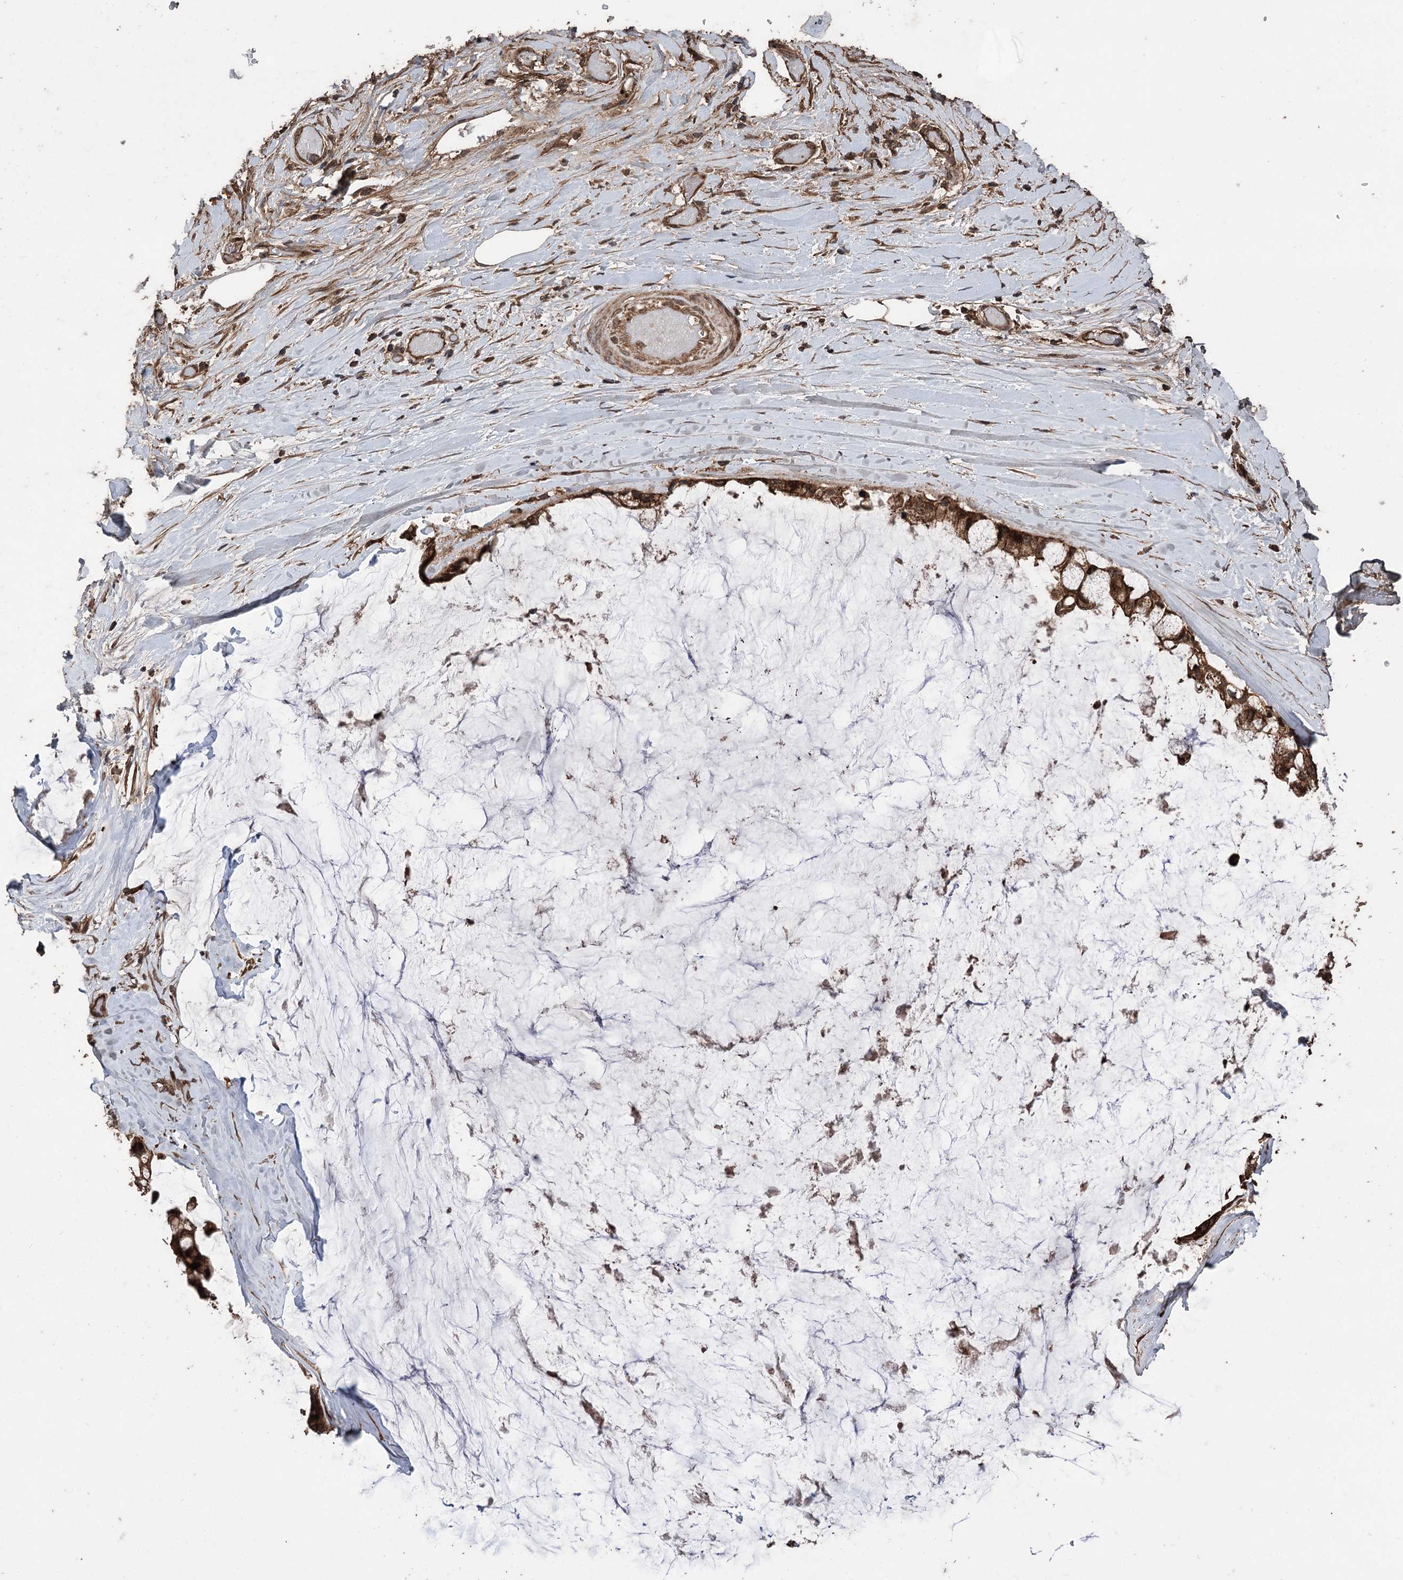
{"staining": {"intensity": "strong", "quantity": ">75%", "location": "cytoplasmic/membranous"}, "tissue": "ovarian cancer", "cell_type": "Tumor cells", "image_type": "cancer", "snomed": [{"axis": "morphology", "description": "Cystadenocarcinoma, mucinous, NOS"}, {"axis": "topography", "description": "Ovary"}], "caption": "This micrograph shows immunohistochemistry staining of human ovarian cancer (mucinous cystadenocarcinoma), with high strong cytoplasmic/membranous positivity in approximately >75% of tumor cells.", "gene": "RASSF3", "patient": {"sex": "female", "age": 39}}